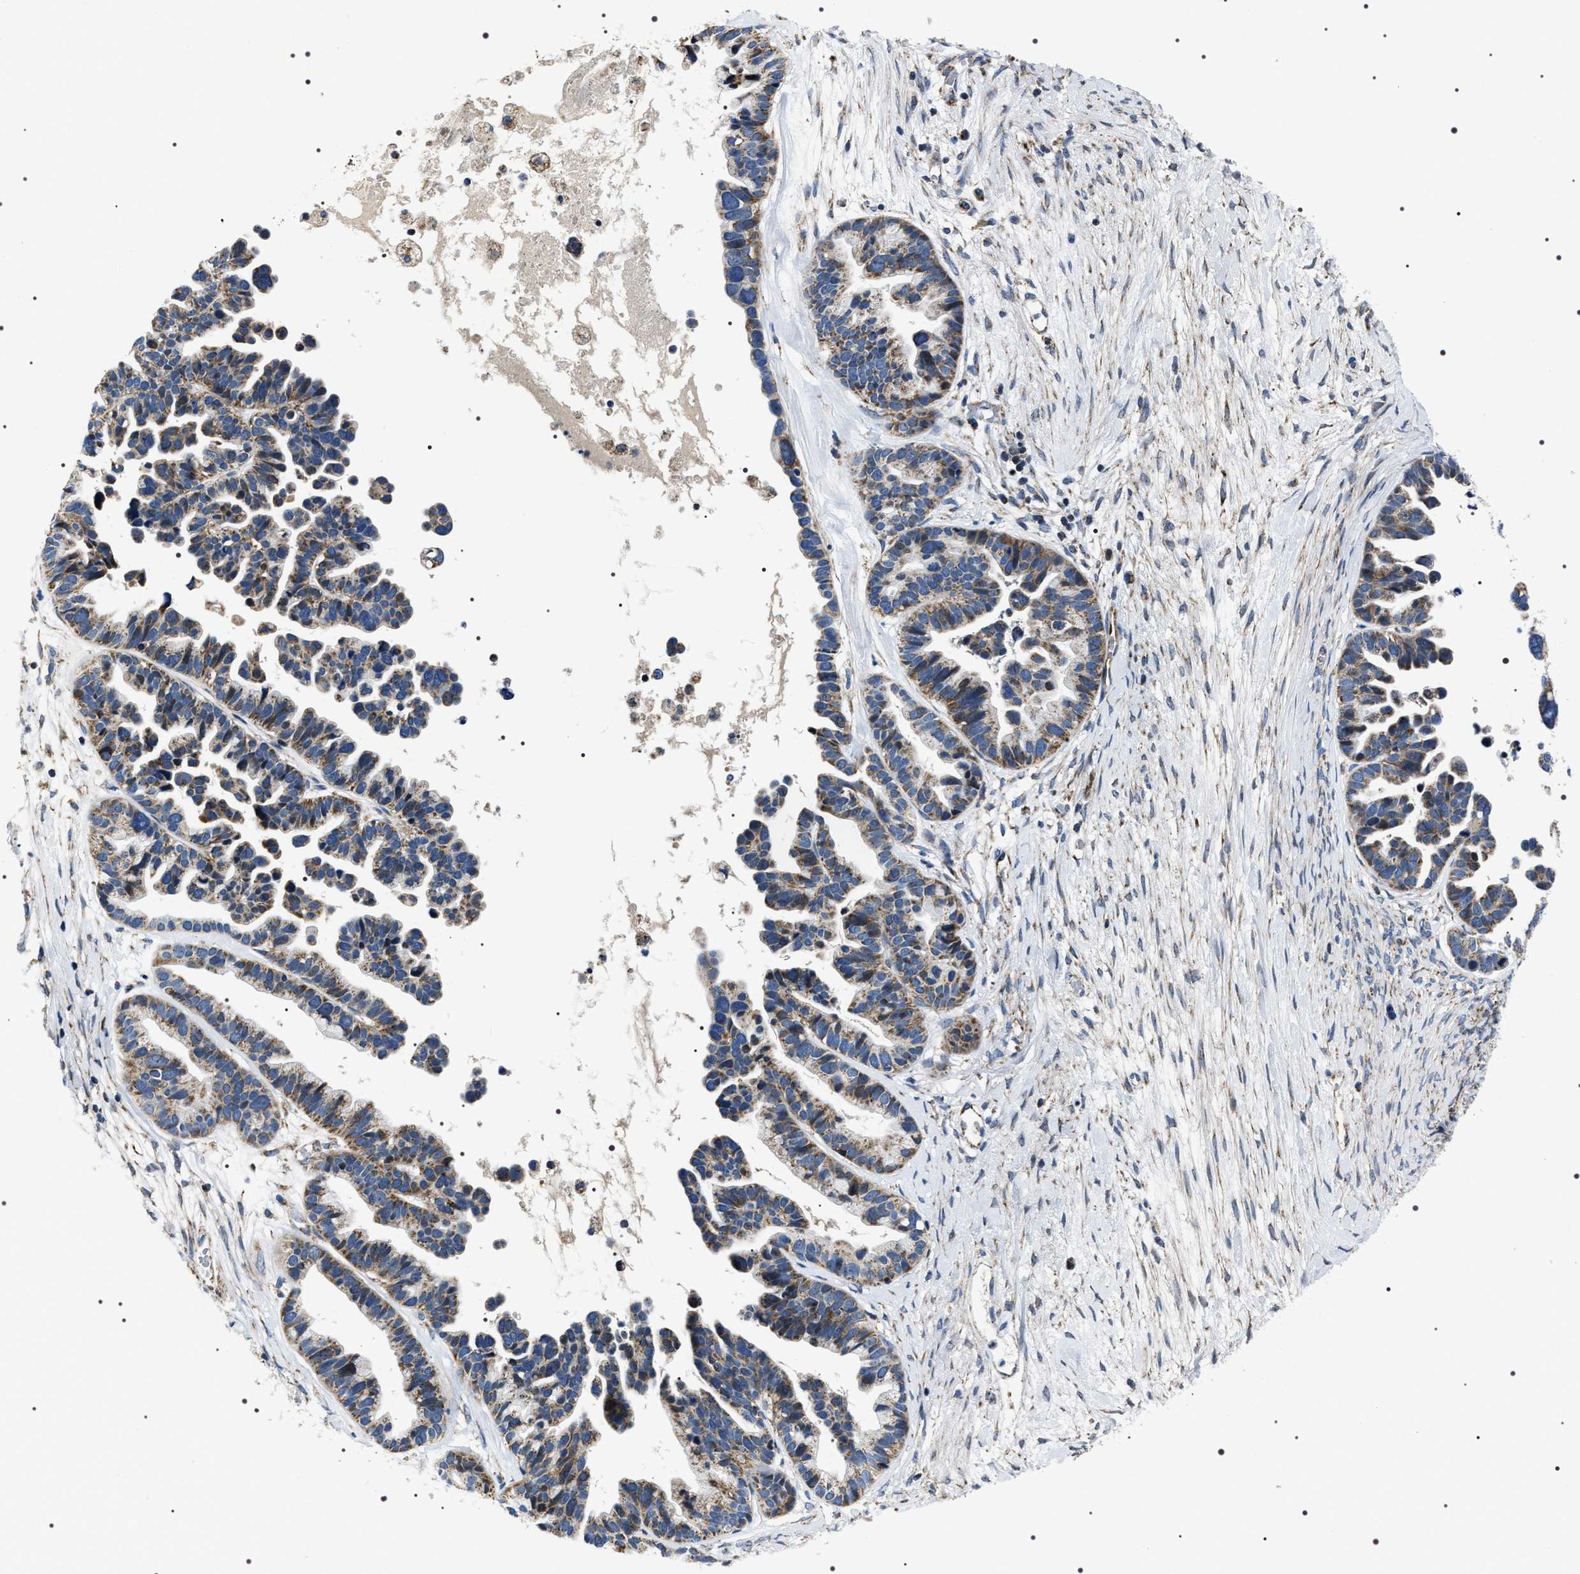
{"staining": {"intensity": "moderate", "quantity": ">75%", "location": "cytoplasmic/membranous"}, "tissue": "ovarian cancer", "cell_type": "Tumor cells", "image_type": "cancer", "snomed": [{"axis": "morphology", "description": "Cystadenocarcinoma, serous, NOS"}, {"axis": "topography", "description": "Ovary"}], "caption": "The micrograph demonstrates staining of ovarian serous cystadenocarcinoma, revealing moderate cytoplasmic/membranous protein expression (brown color) within tumor cells.", "gene": "NTMT1", "patient": {"sex": "female", "age": 56}}